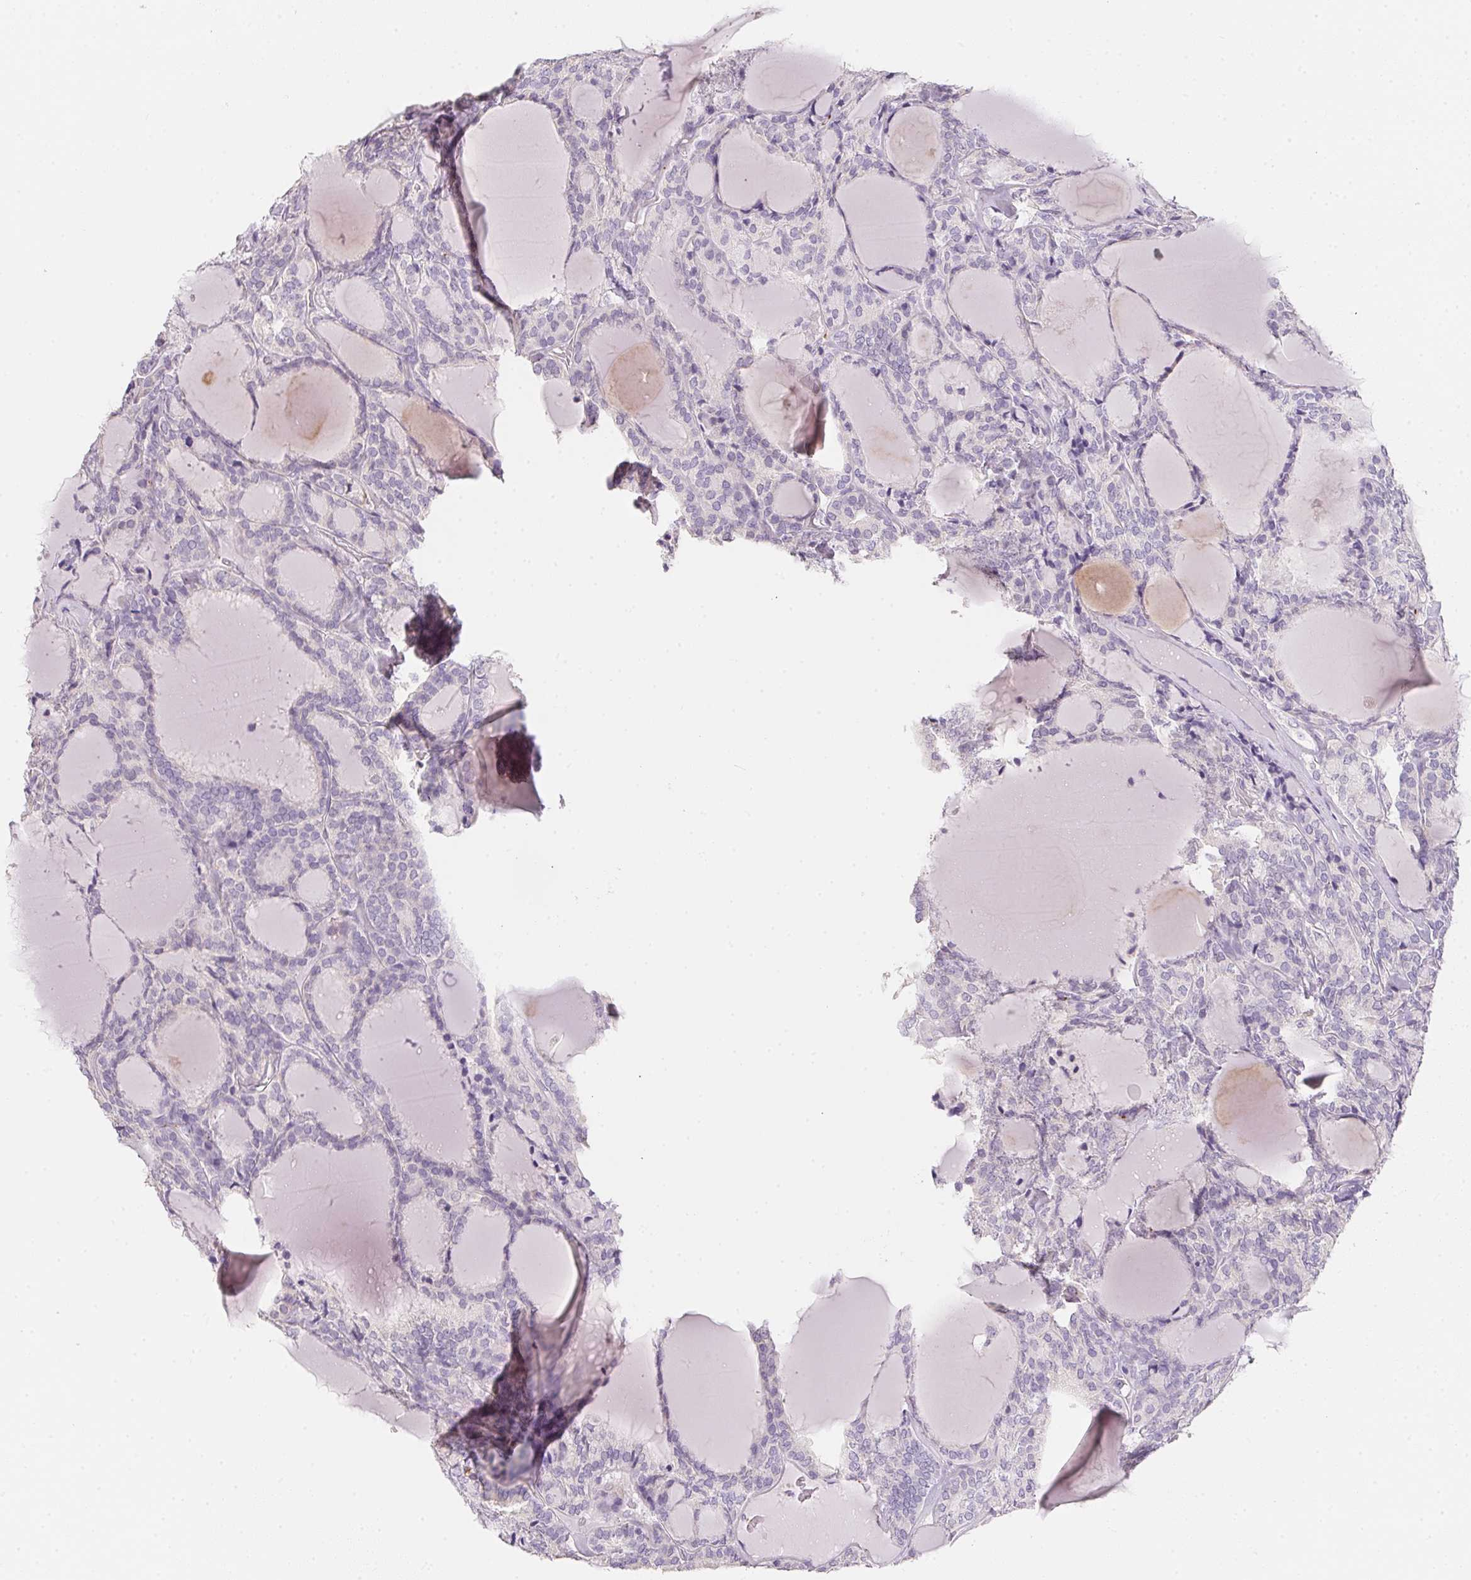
{"staining": {"intensity": "negative", "quantity": "none", "location": "none"}, "tissue": "thyroid cancer", "cell_type": "Tumor cells", "image_type": "cancer", "snomed": [{"axis": "morphology", "description": "Follicular adenoma carcinoma, NOS"}, {"axis": "topography", "description": "Thyroid gland"}], "caption": "Tumor cells show no significant staining in follicular adenoma carcinoma (thyroid).", "gene": "MYL4", "patient": {"sex": "male", "age": 74}}